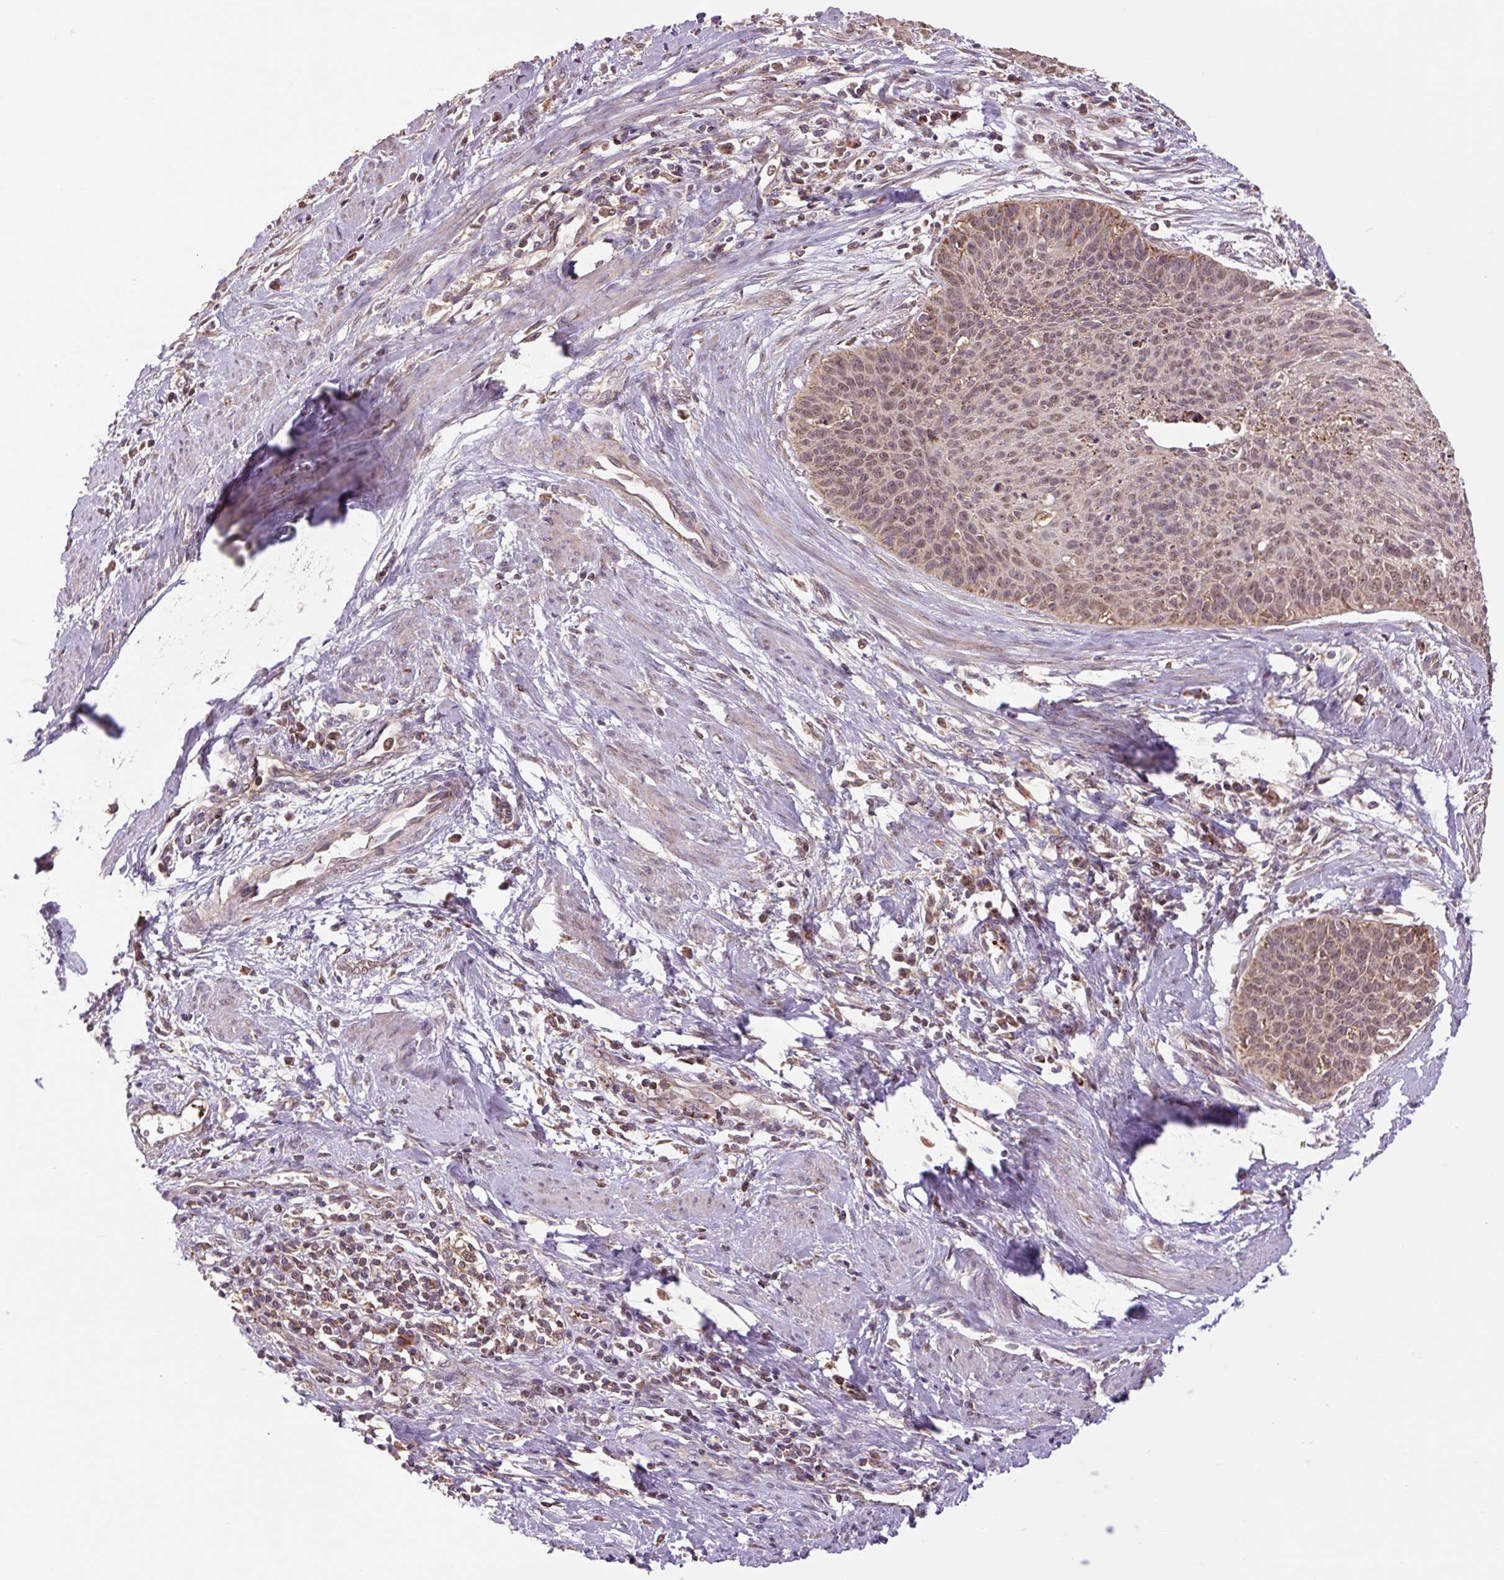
{"staining": {"intensity": "weak", "quantity": ">75%", "location": "cytoplasmic/membranous,nuclear"}, "tissue": "cervical cancer", "cell_type": "Tumor cells", "image_type": "cancer", "snomed": [{"axis": "morphology", "description": "Squamous cell carcinoma, NOS"}, {"axis": "topography", "description": "Cervix"}], "caption": "Human cervical cancer (squamous cell carcinoma) stained with a brown dye shows weak cytoplasmic/membranous and nuclear positive staining in approximately >75% of tumor cells.", "gene": "TMEM160", "patient": {"sex": "female", "age": 55}}